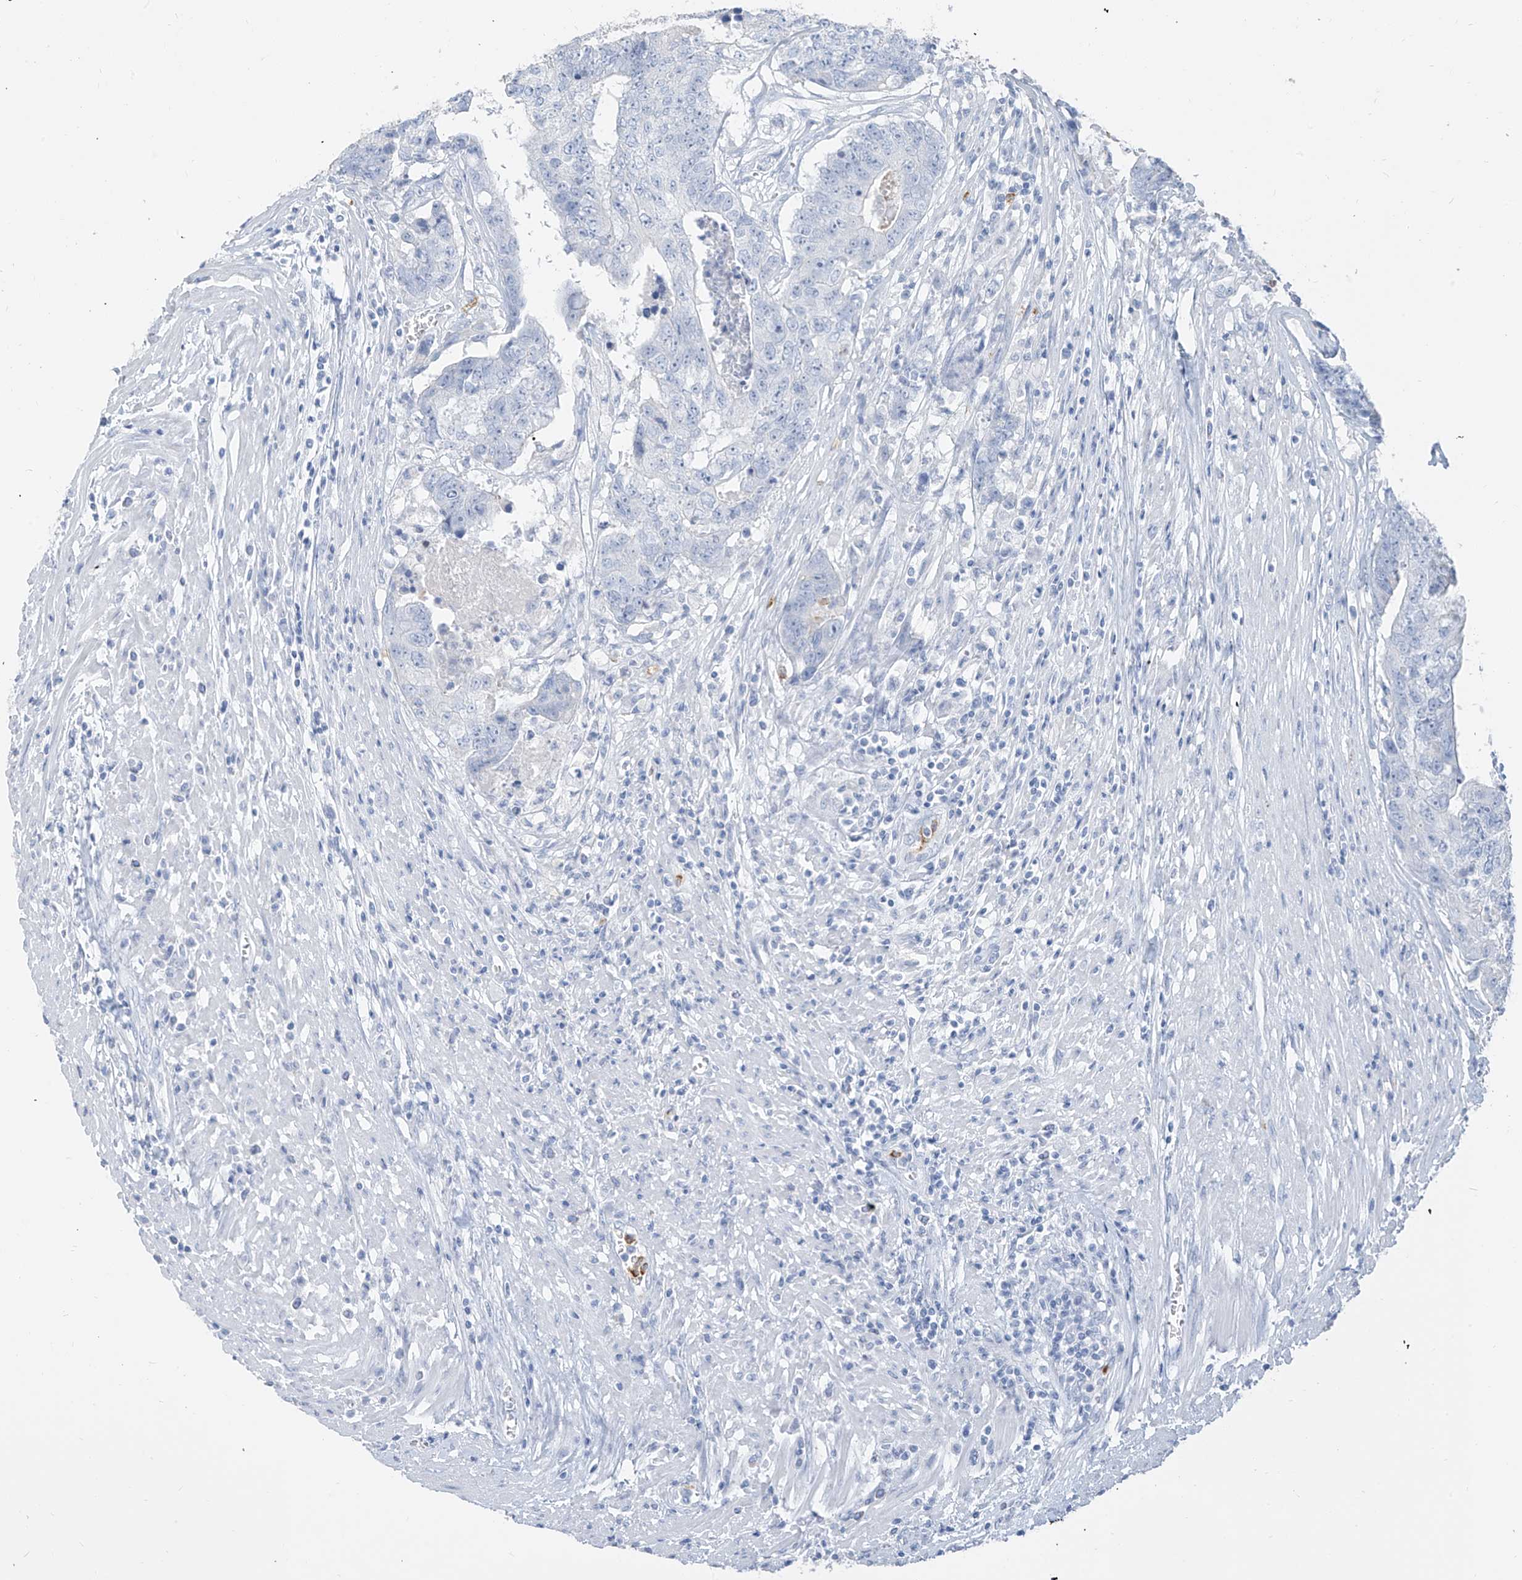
{"staining": {"intensity": "negative", "quantity": "none", "location": "none"}, "tissue": "colorectal cancer", "cell_type": "Tumor cells", "image_type": "cancer", "snomed": [{"axis": "morphology", "description": "Adenocarcinoma, NOS"}, {"axis": "topography", "description": "Colon"}], "caption": "Tumor cells are negative for protein expression in human adenocarcinoma (colorectal). (DAB IHC, high magnification).", "gene": "PAFAH1B3", "patient": {"sex": "female", "age": 67}}